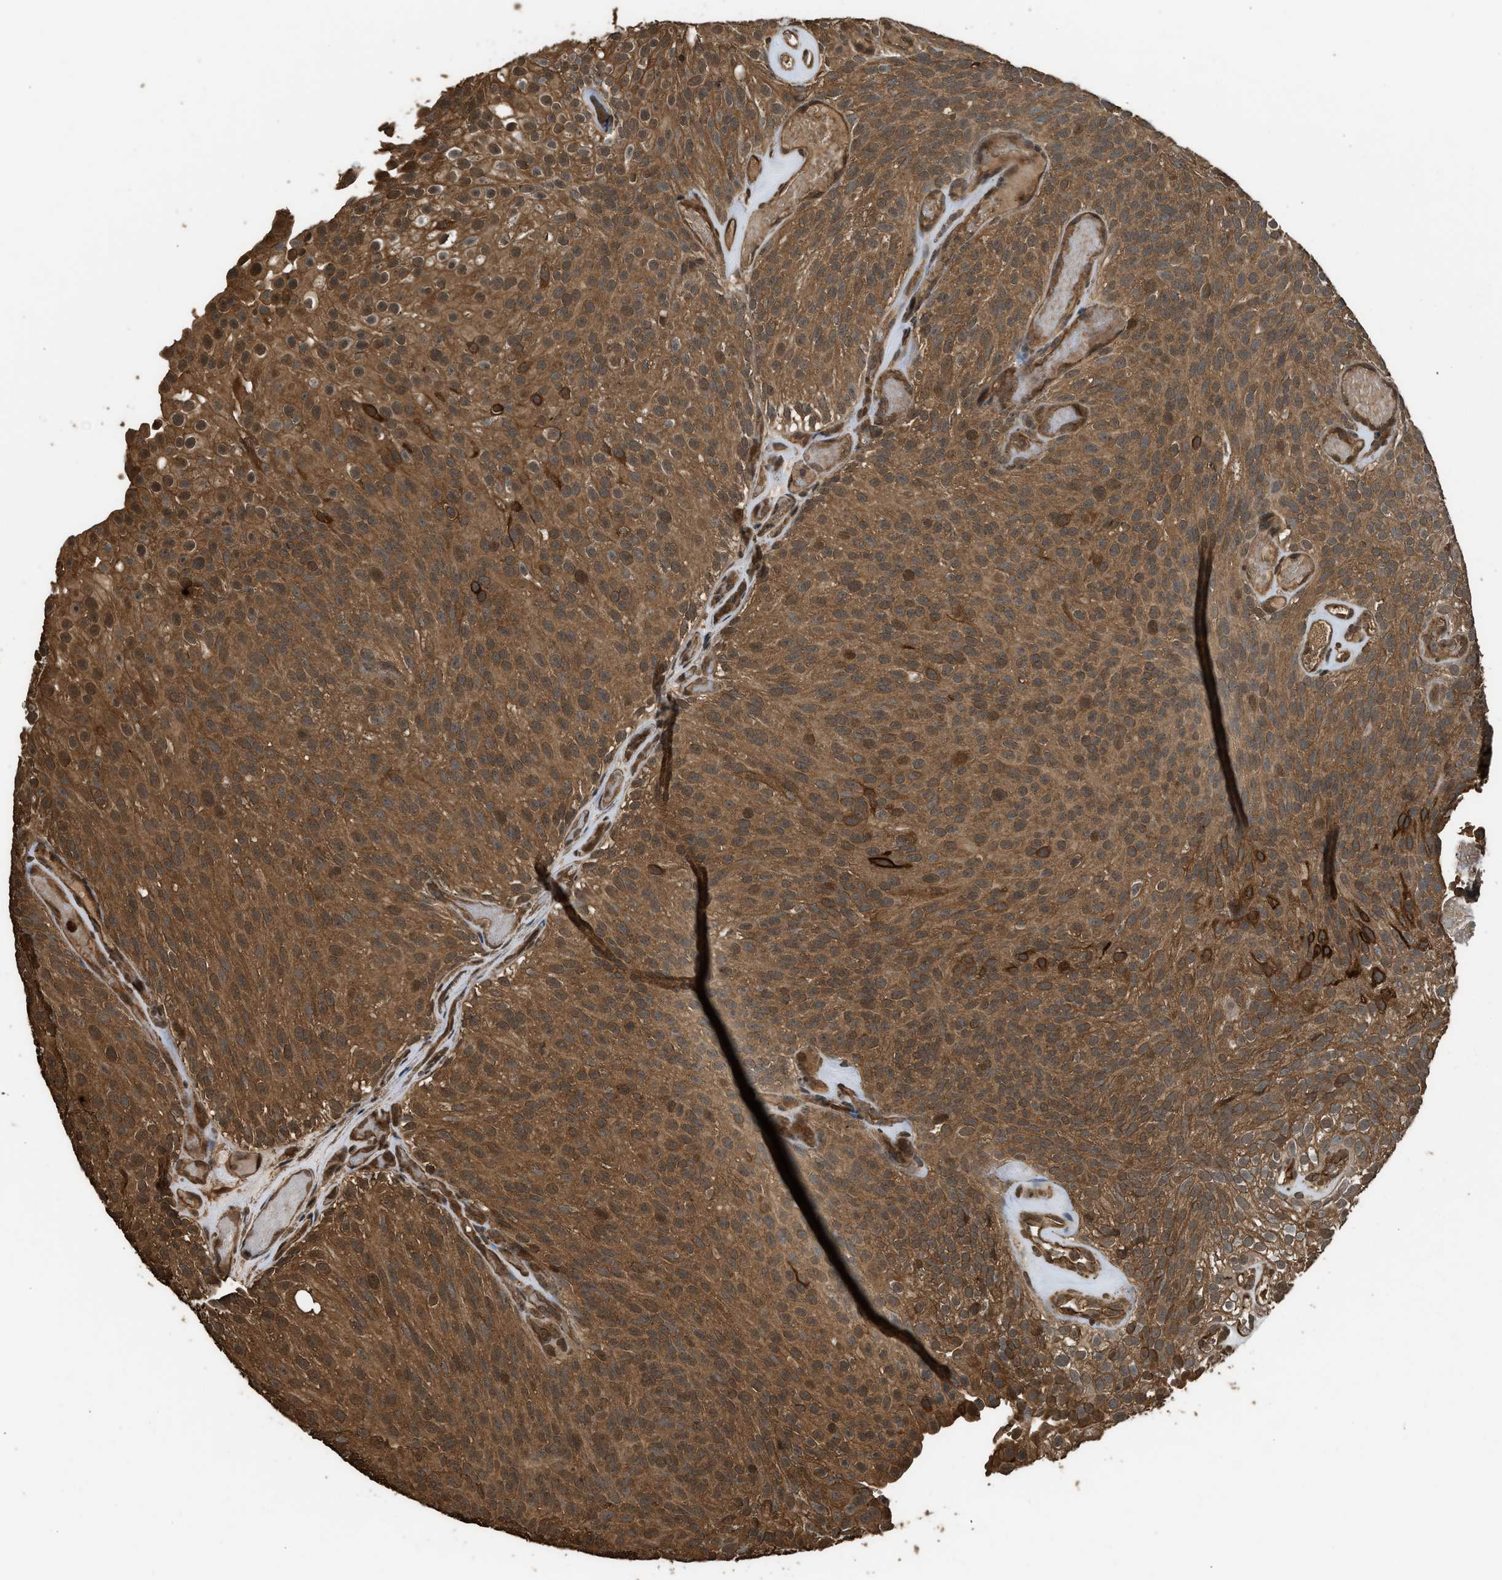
{"staining": {"intensity": "strong", "quantity": ">75%", "location": "cytoplasmic/membranous"}, "tissue": "urothelial cancer", "cell_type": "Tumor cells", "image_type": "cancer", "snomed": [{"axis": "morphology", "description": "Urothelial carcinoma, Low grade"}, {"axis": "topography", "description": "Urinary bladder"}], "caption": "Tumor cells display high levels of strong cytoplasmic/membranous positivity in about >75% of cells in human low-grade urothelial carcinoma.", "gene": "MYBL2", "patient": {"sex": "male", "age": 78}}